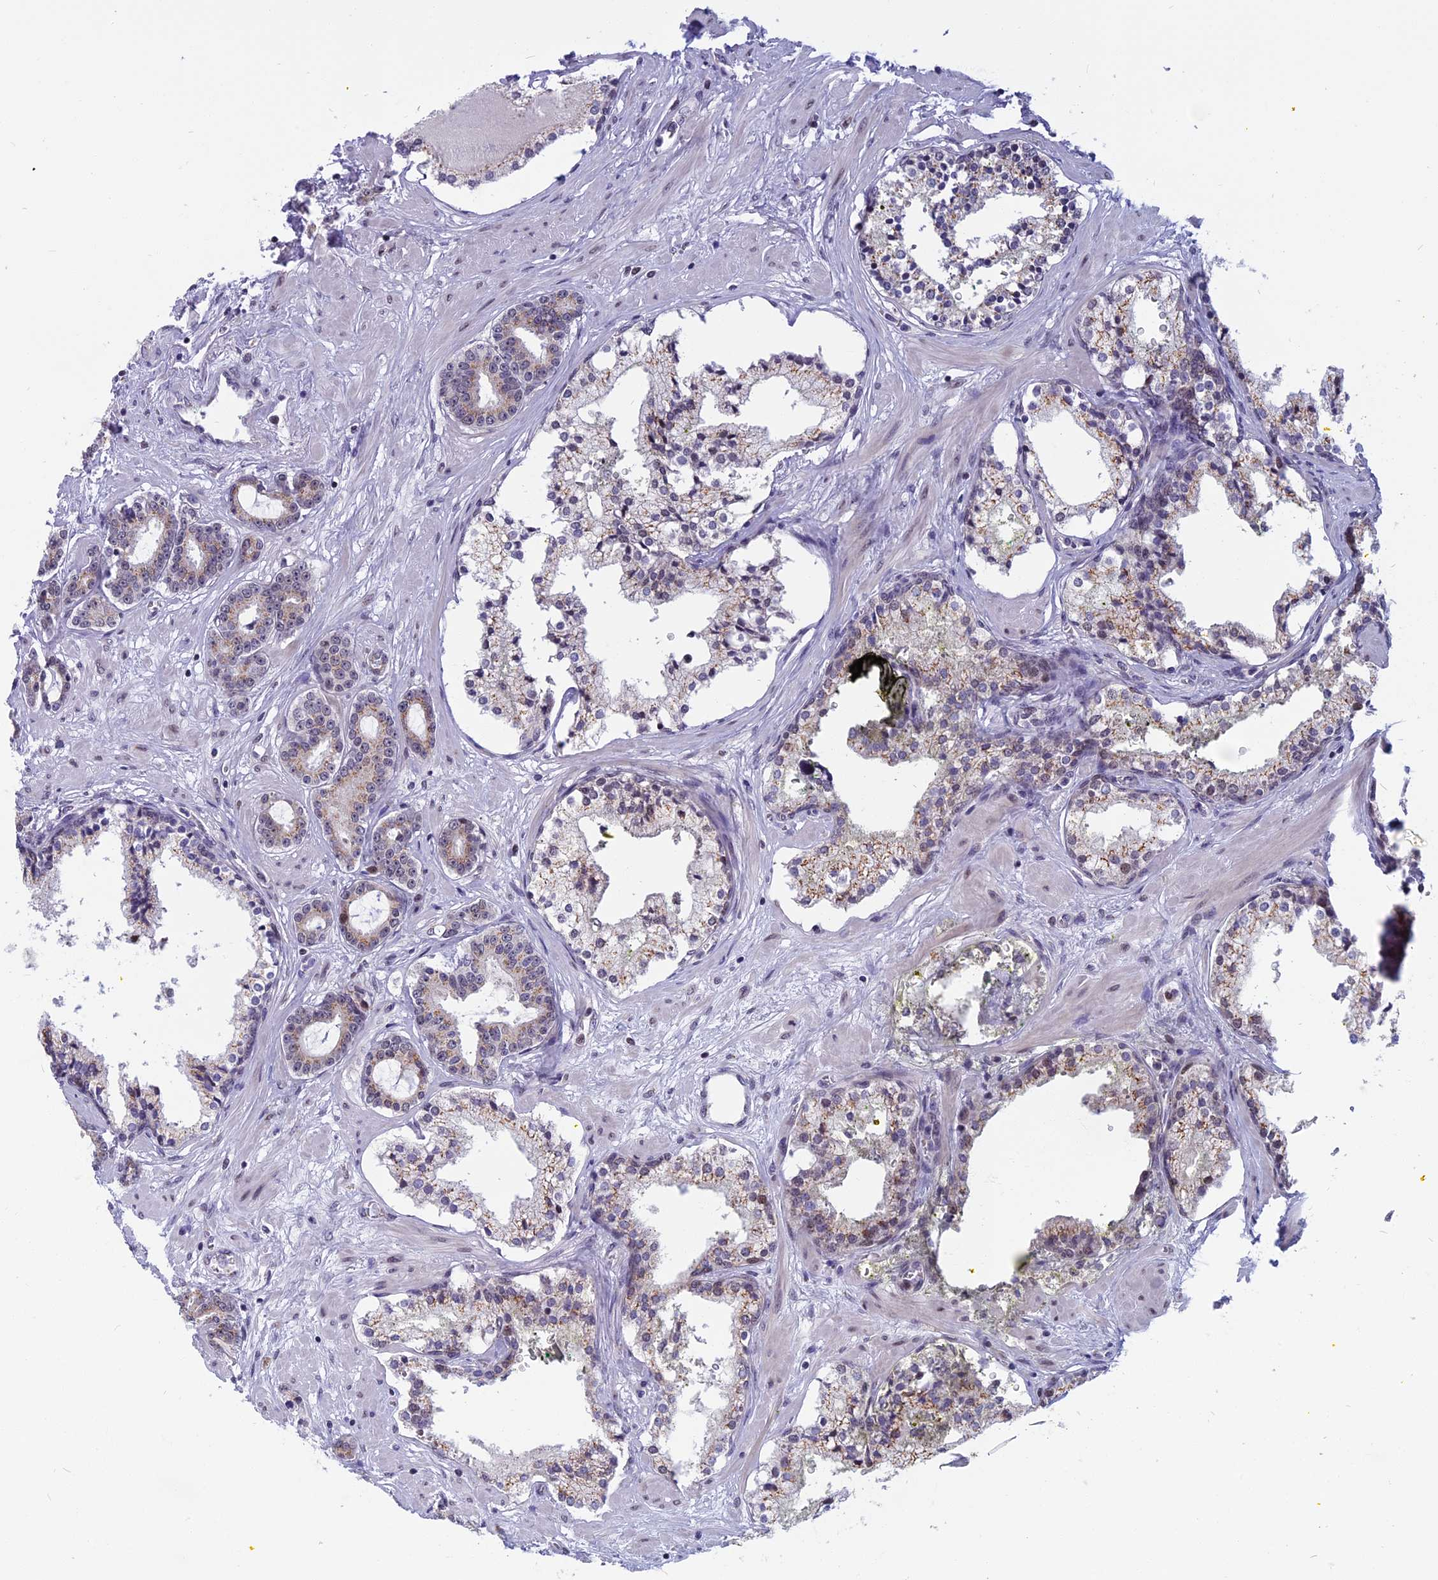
{"staining": {"intensity": "weak", "quantity": "25%-75%", "location": "cytoplasmic/membranous"}, "tissue": "prostate cancer", "cell_type": "Tumor cells", "image_type": "cancer", "snomed": [{"axis": "morphology", "description": "Adenocarcinoma, High grade"}, {"axis": "topography", "description": "Prostate"}], "caption": "IHC staining of prostate cancer (high-grade adenocarcinoma), which demonstrates low levels of weak cytoplasmic/membranous positivity in approximately 25%-75% of tumor cells indicating weak cytoplasmic/membranous protein staining. The staining was performed using DAB (brown) for protein detection and nuclei were counterstained in hematoxylin (blue).", "gene": "CCDC113", "patient": {"sex": "male", "age": 58}}